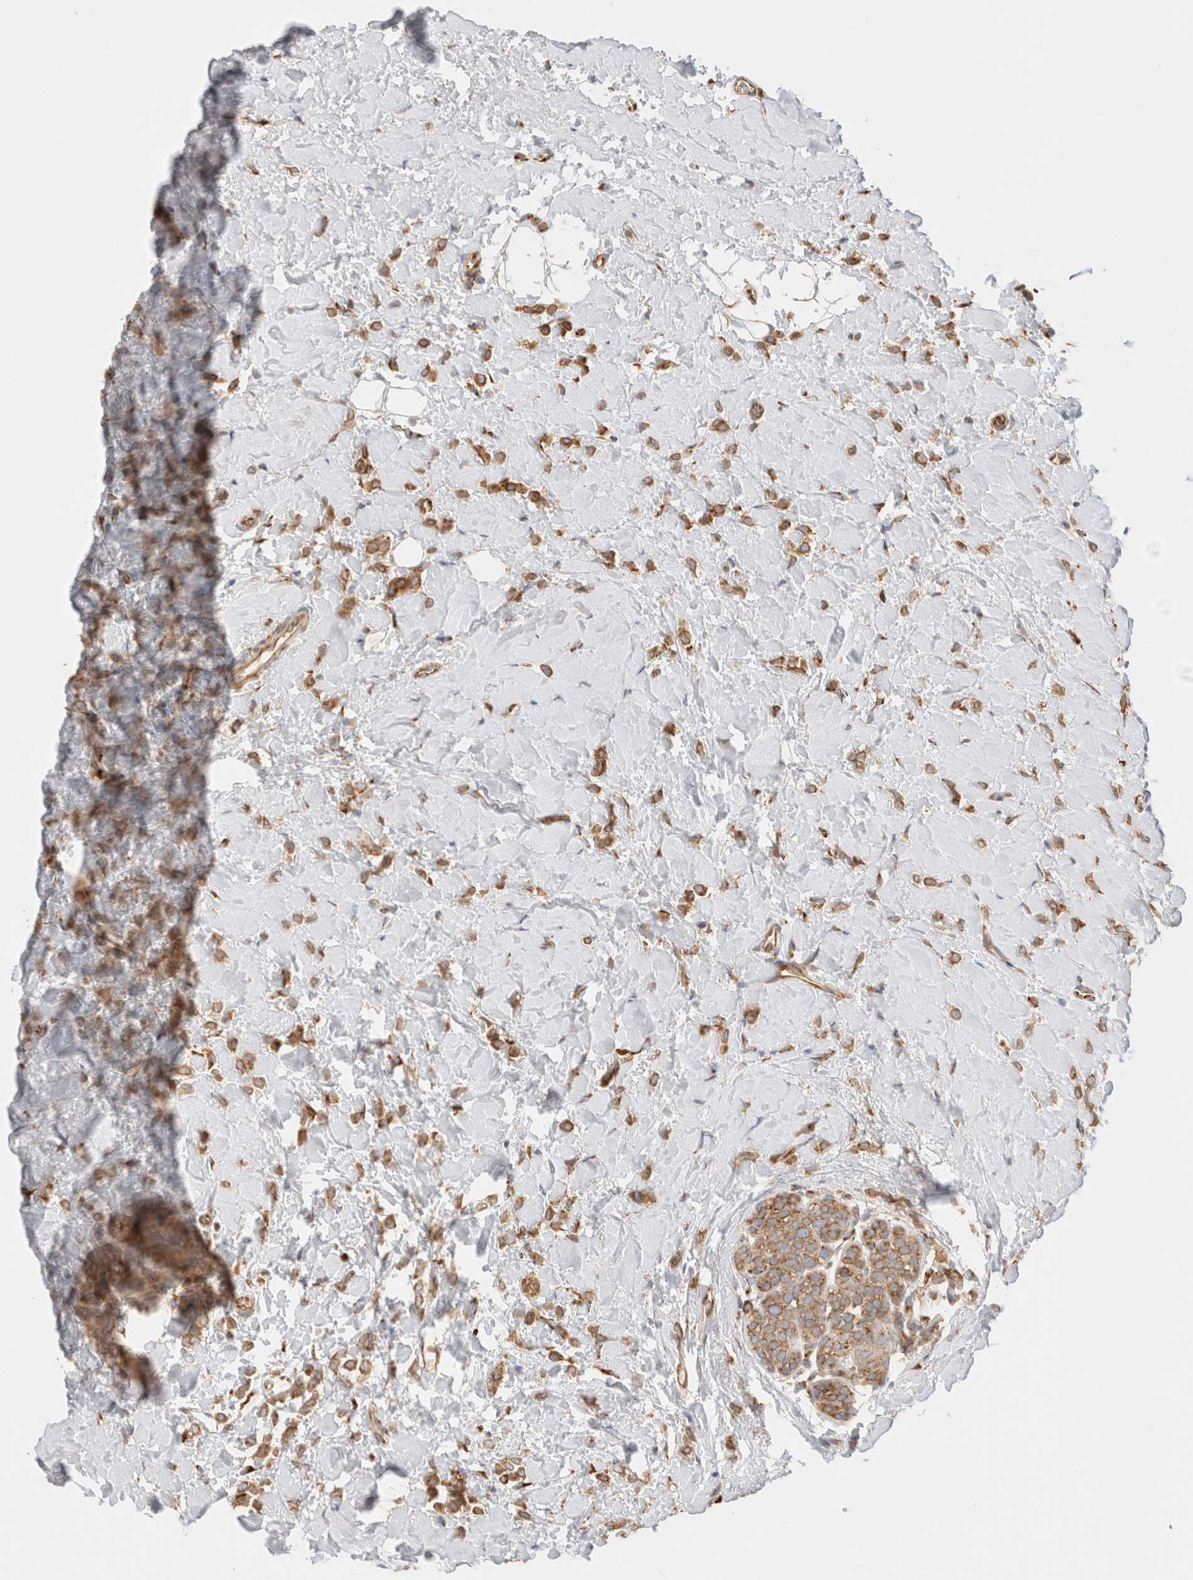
{"staining": {"intensity": "moderate", "quantity": ">75%", "location": "cytoplasmic/membranous"}, "tissue": "breast cancer", "cell_type": "Tumor cells", "image_type": "cancer", "snomed": [{"axis": "morphology", "description": "Normal tissue, NOS"}, {"axis": "morphology", "description": "Lobular carcinoma"}, {"axis": "topography", "description": "Breast"}], "caption": "Breast cancer stained for a protein reveals moderate cytoplasmic/membranous positivity in tumor cells. The staining was performed using DAB (3,3'-diaminobenzidine) to visualize the protein expression in brown, while the nuclei were stained in blue with hematoxylin (Magnification: 20x).", "gene": "ZC2HC1A", "patient": {"sex": "female", "age": 50}}